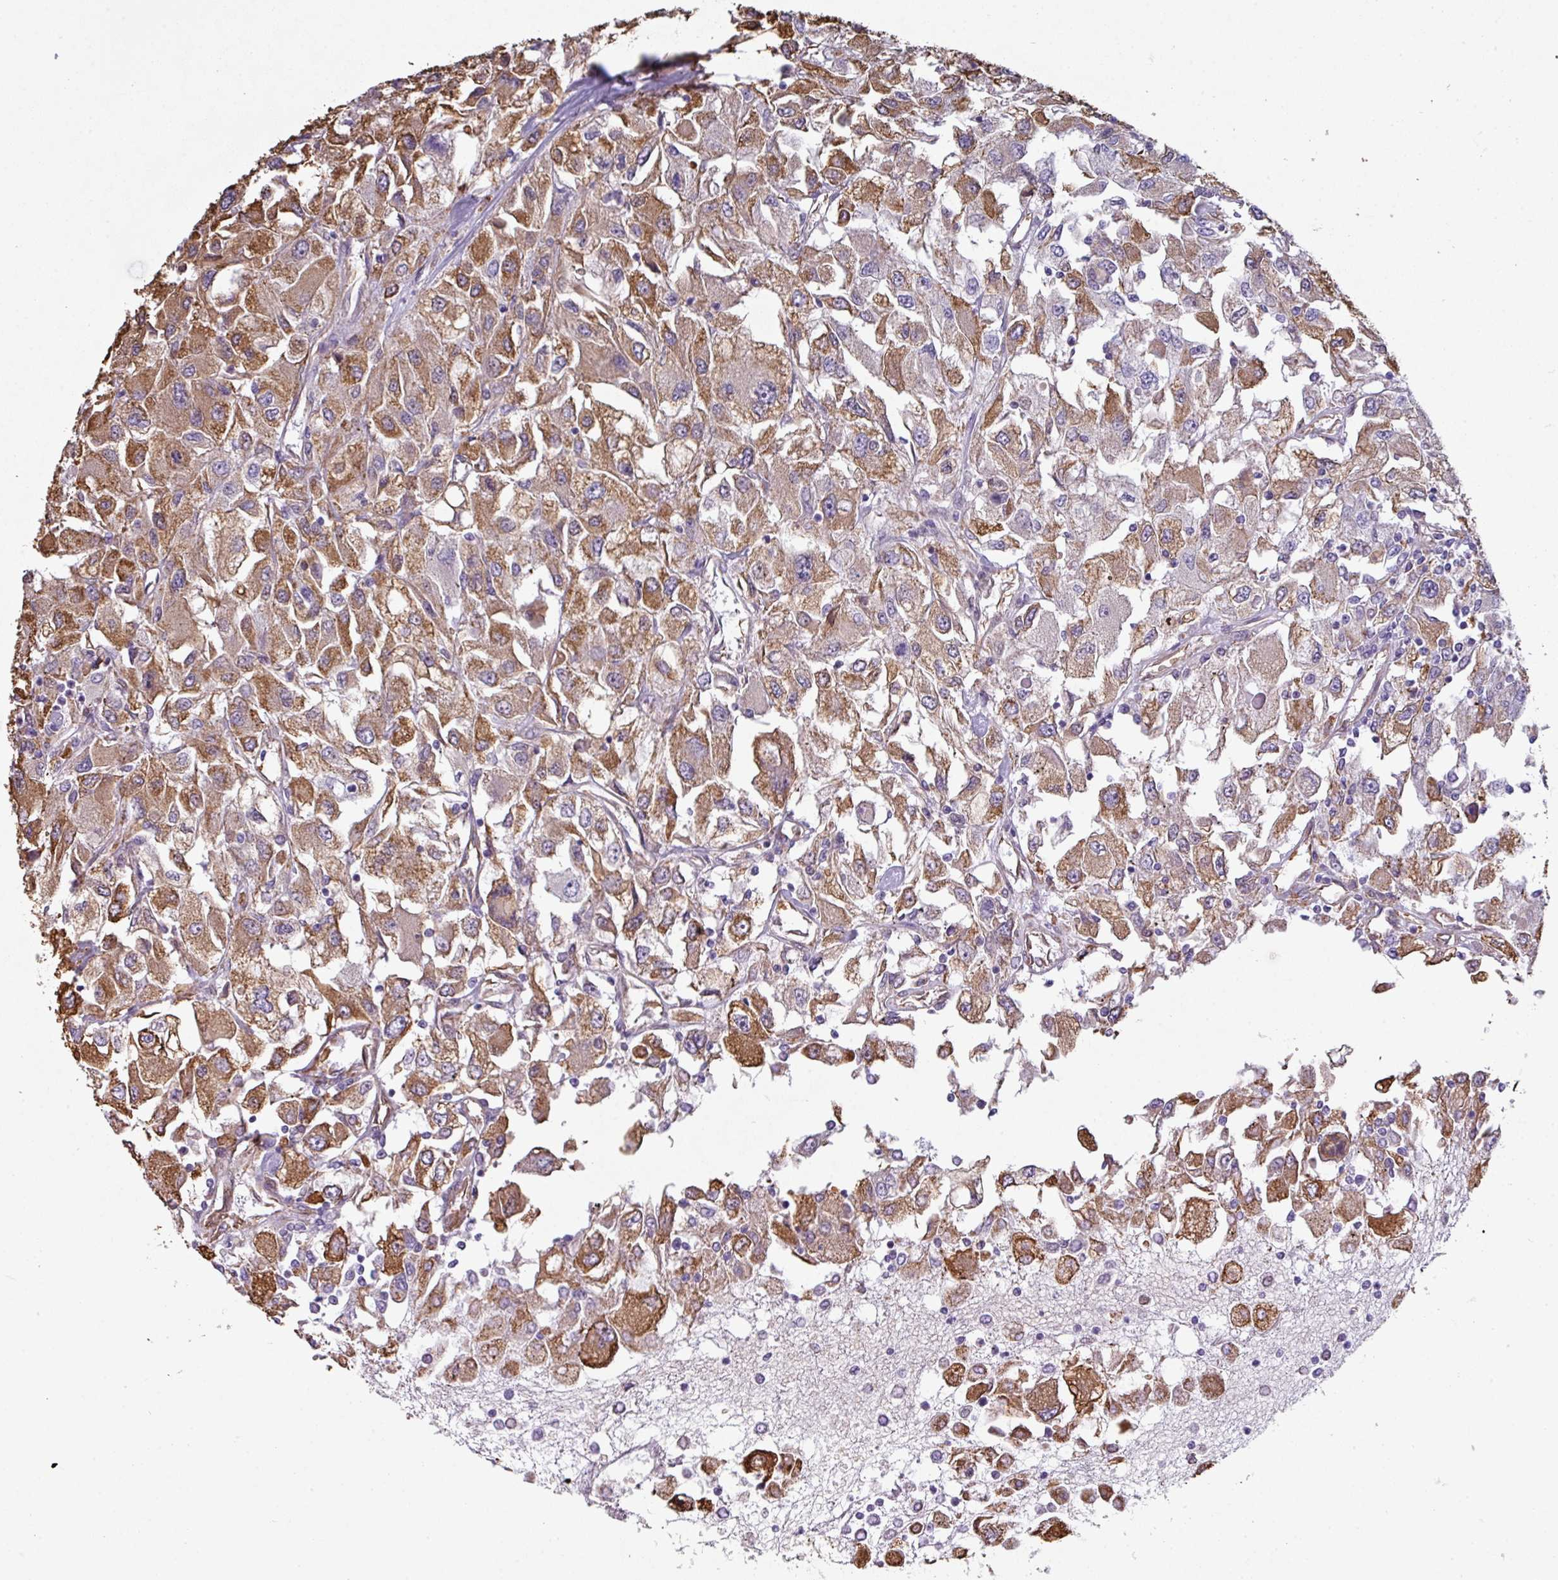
{"staining": {"intensity": "strong", "quantity": ">75%", "location": "cytoplasmic/membranous"}, "tissue": "renal cancer", "cell_type": "Tumor cells", "image_type": "cancer", "snomed": [{"axis": "morphology", "description": "Adenocarcinoma, NOS"}, {"axis": "topography", "description": "Kidney"}], "caption": "Renal cancer (adenocarcinoma) was stained to show a protein in brown. There is high levels of strong cytoplasmic/membranous expression in about >75% of tumor cells.", "gene": "BUD23", "patient": {"sex": "female", "age": 52}}